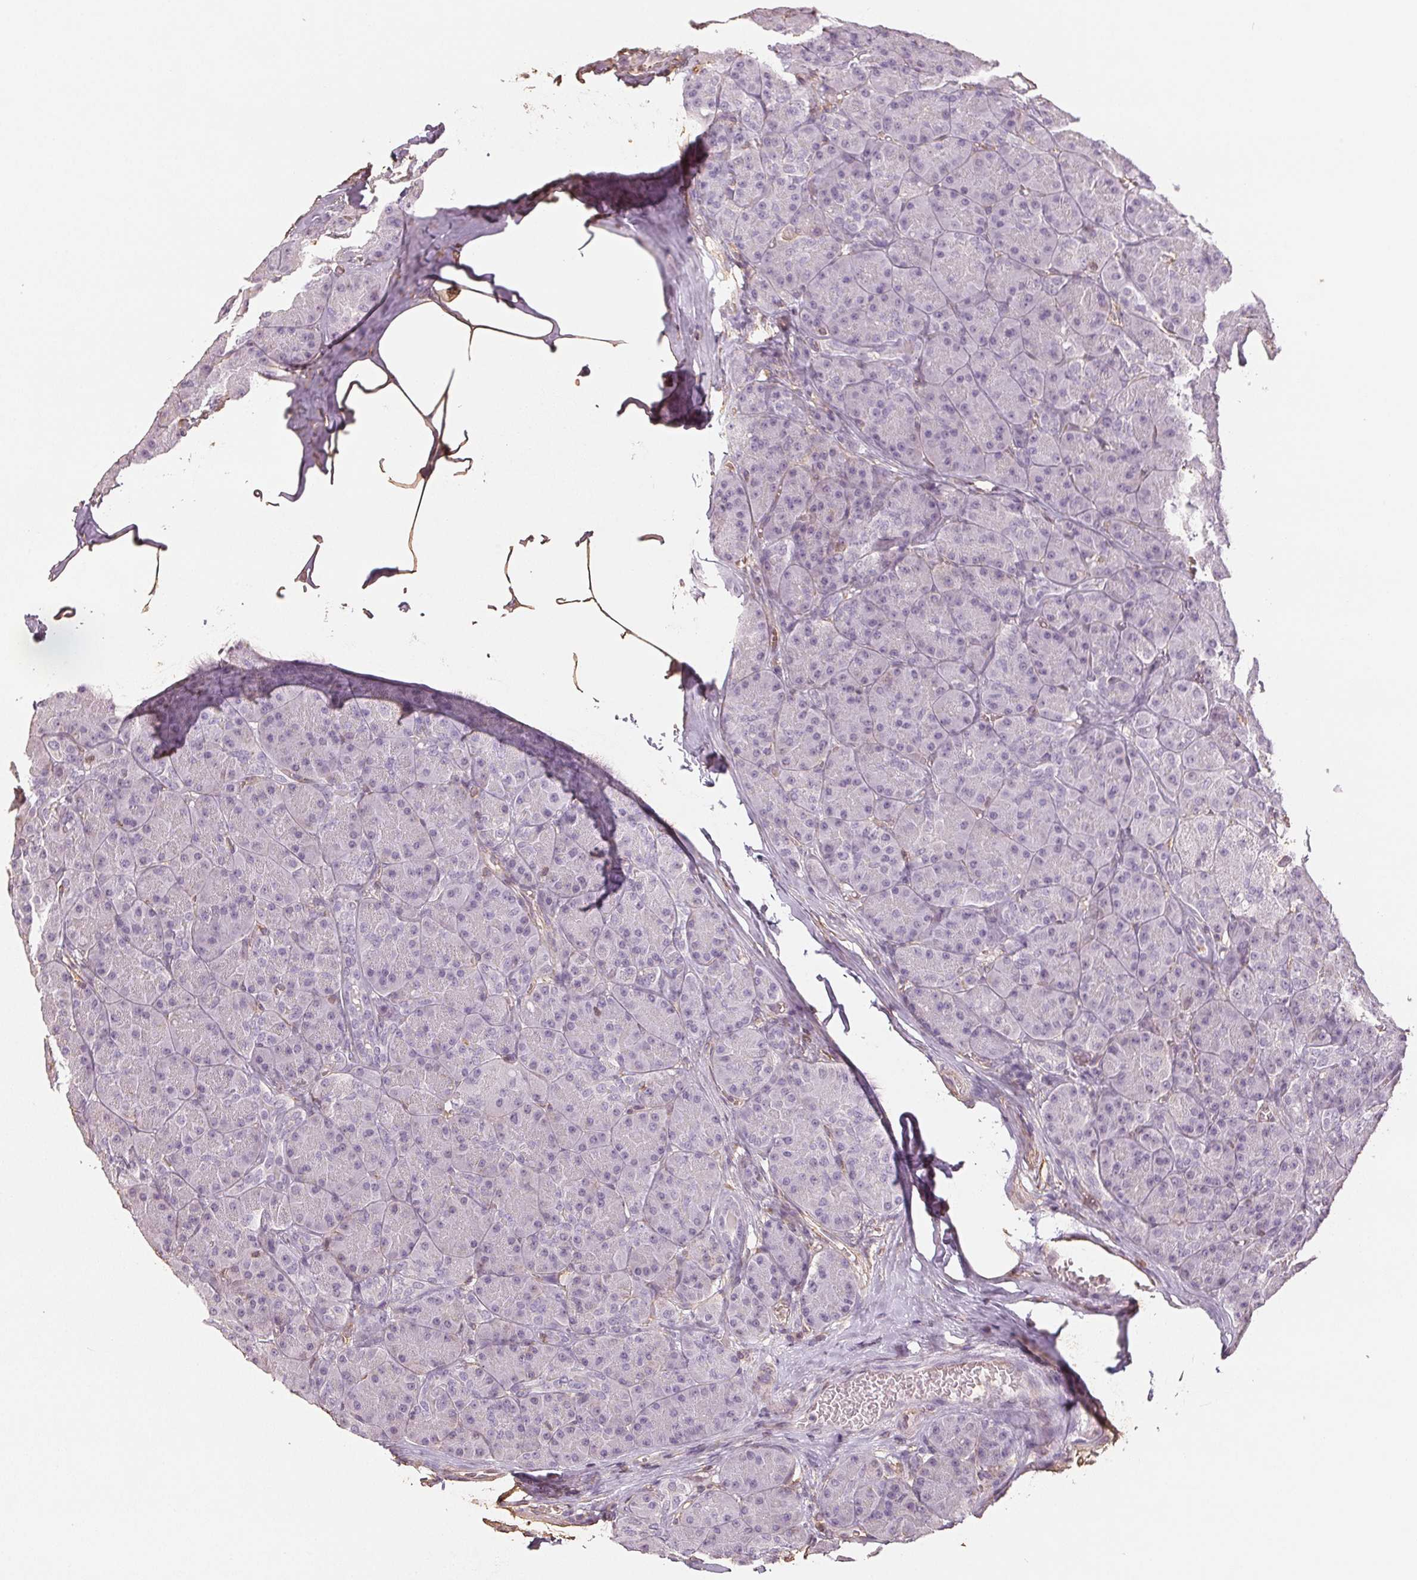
{"staining": {"intensity": "negative", "quantity": "none", "location": "none"}, "tissue": "pancreas", "cell_type": "Exocrine glandular cells", "image_type": "normal", "snomed": [{"axis": "morphology", "description": "Normal tissue, NOS"}, {"axis": "topography", "description": "Pancreas"}], "caption": "IHC of normal human pancreas reveals no staining in exocrine glandular cells. (DAB IHC, high magnification).", "gene": "COL7A1", "patient": {"sex": "male", "age": 57}}